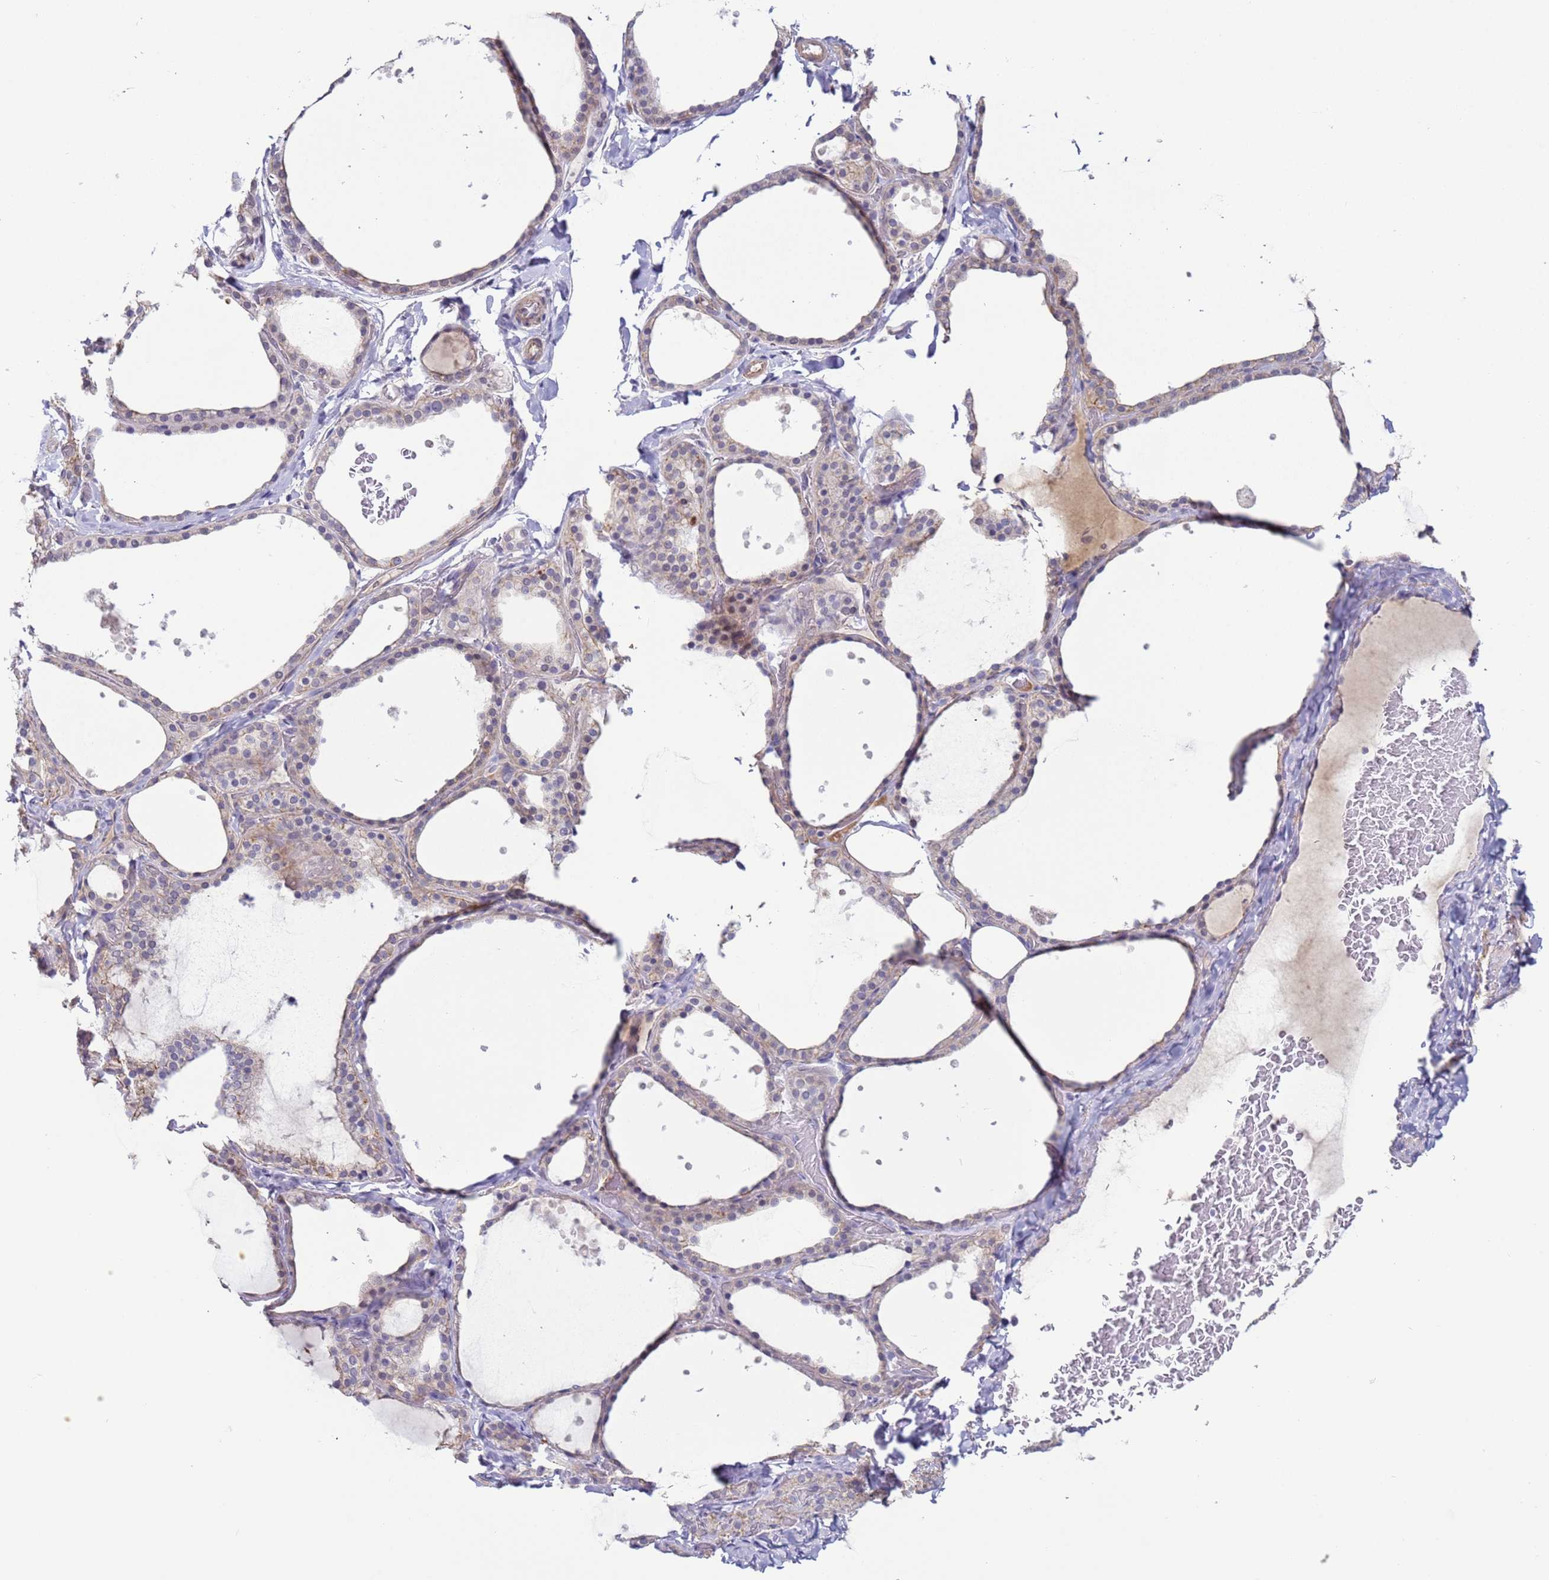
{"staining": {"intensity": "weak", "quantity": "<25%", "location": "cytoplasmic/membranous"}, "tissue": "thyroid gland", "cell_type": "Glandular cells", "image_type": "normal", "snomed": [{"axis": "morphology", "description": "Normal tissue, NOS"}, {"axis": "topography", "description": "Thyroid gland"}], "caption": "IHC of unremarkable human thyroid gland displays no expression in glandular cells.", "gene": "NPAP1", "patient": {"sex": "female", "age": 44}}